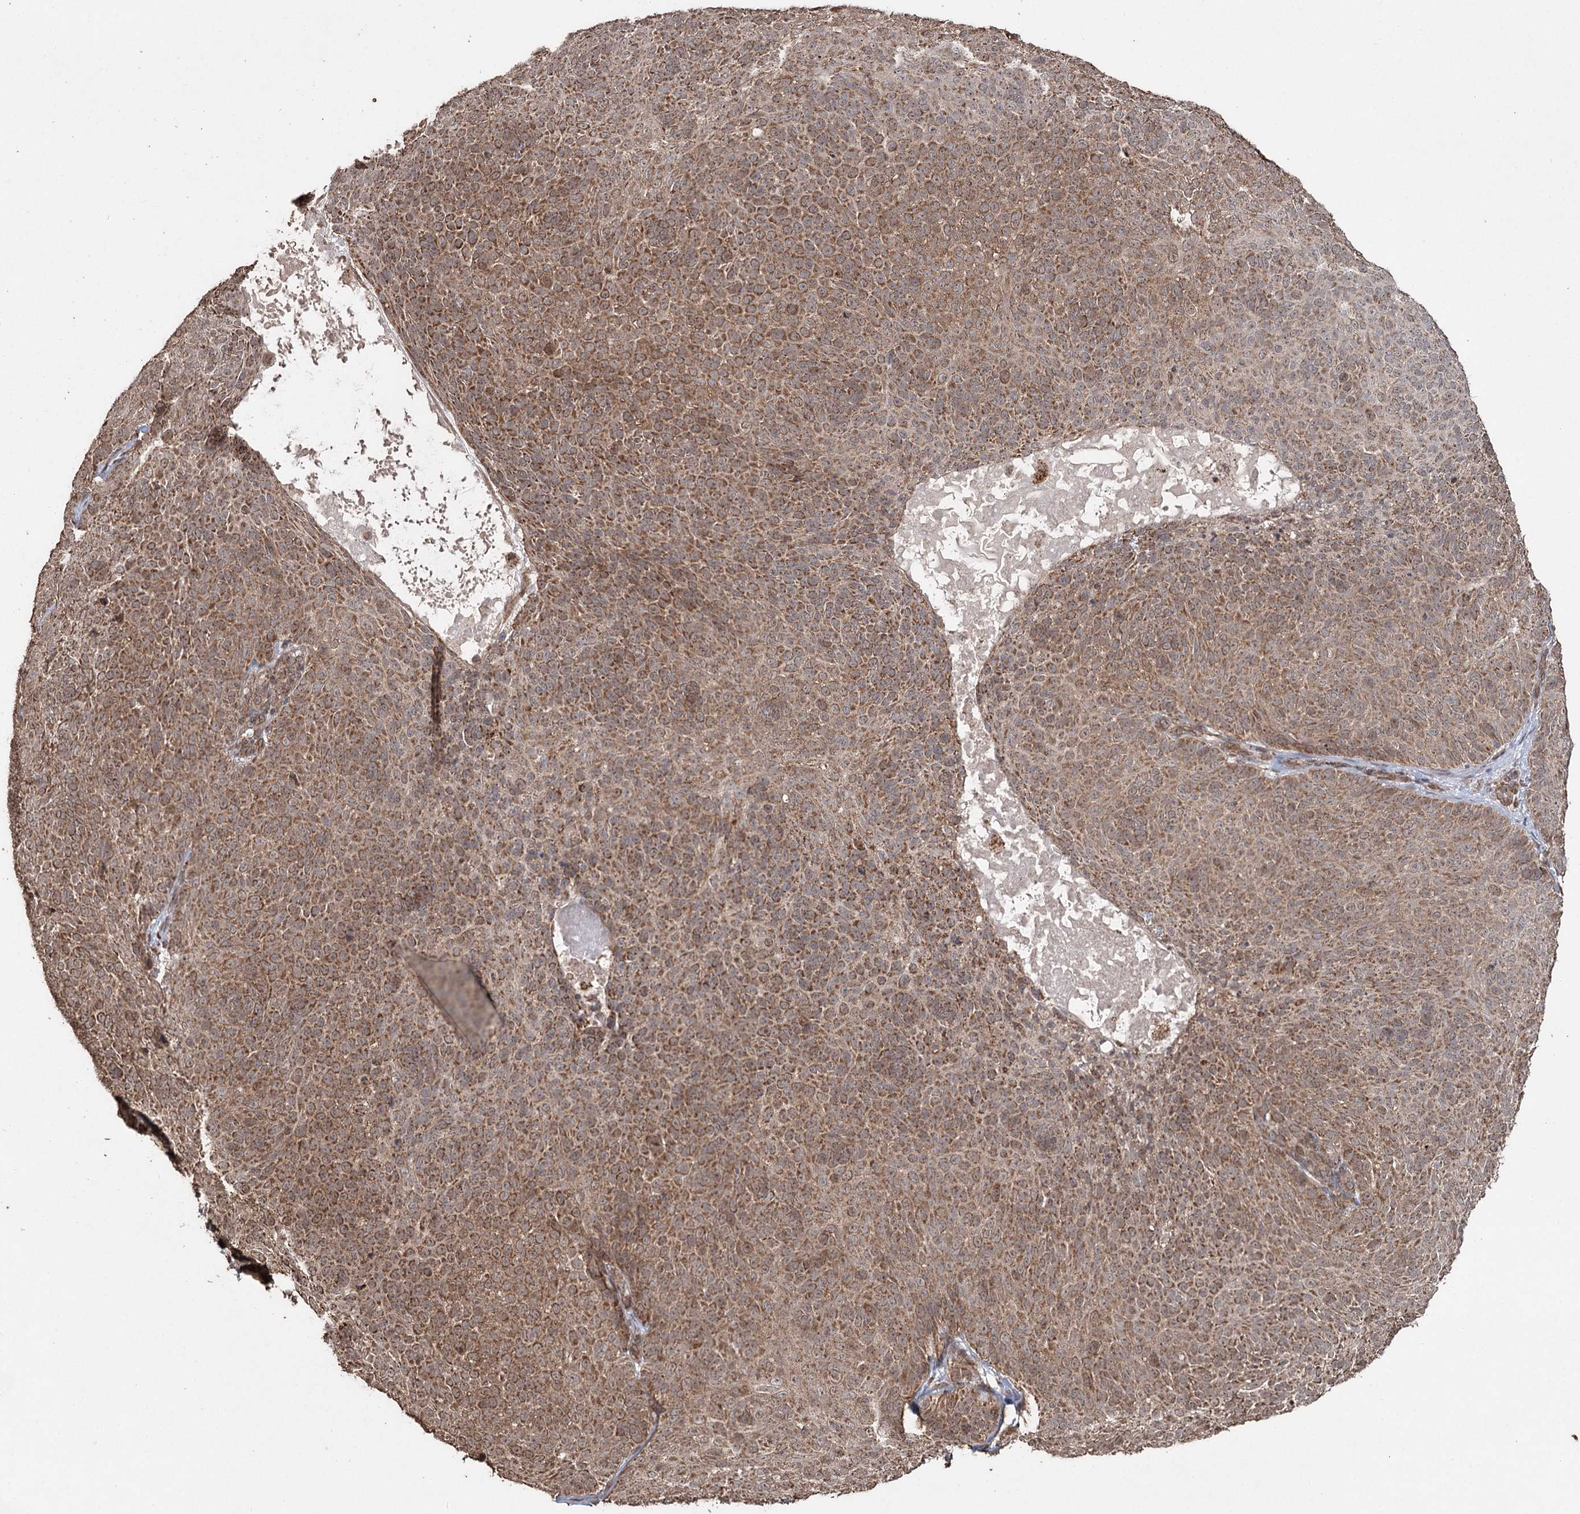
{"staining": {"intensity": "moderate", "quantity": ">75%", "location": "cytoplasmic/membranous"}, "tissue": "skin cancer", "cell_type": "Tumor cells", "image_type": "cancer", "snomed": [{"axis": "morphology", "description": "Basal cell carcinoma"}, {"axis": "topography", "description": "Skin"}], "caption": "Human skin cancer (basal cell carcinoma) stained with a brown dye demonstrates moderate cytoplasmic/membranous positive positivity in about >75% of tumor cells.", "gene": "SLF2", "patient": {"sex": "male", "age": 85}}